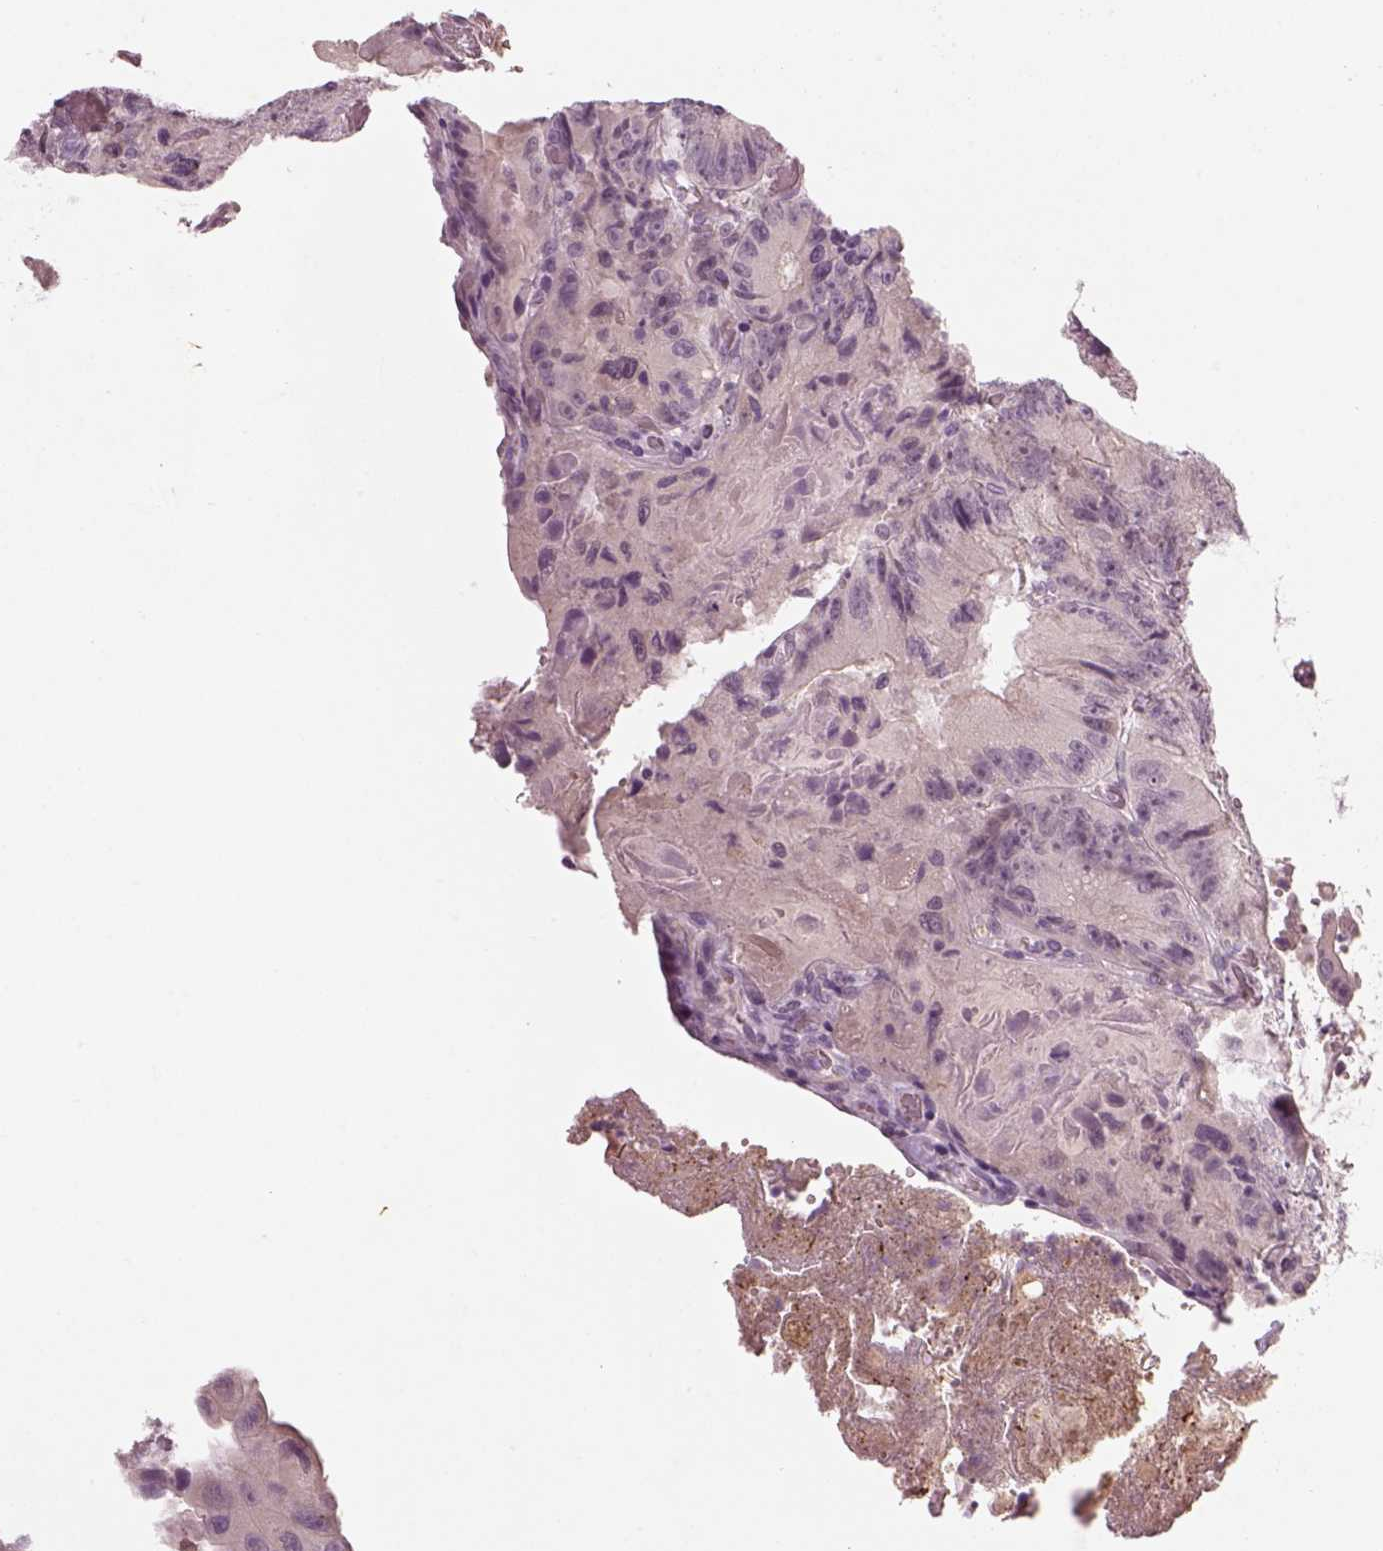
{"staining": {"intensity": "negative", "quantity": "none", "location": "none"}, "tissue": "colorectal cancer", "cell_type": "Tumor cells", "image_type": "cancer", "snomed": [{"axis": "morphology", "description": "Adenocarcinoma, NOS"}, {"axis": "topography", "description": "Colon"}], "caption": "High power microscopy histopathology image of an immunohistochemistry (IHC) image of colorectal cancer, revealing no significant positivity in tumor cells.", "gene": "GDNF", "patient": {"sex": "female", "age": 86}}